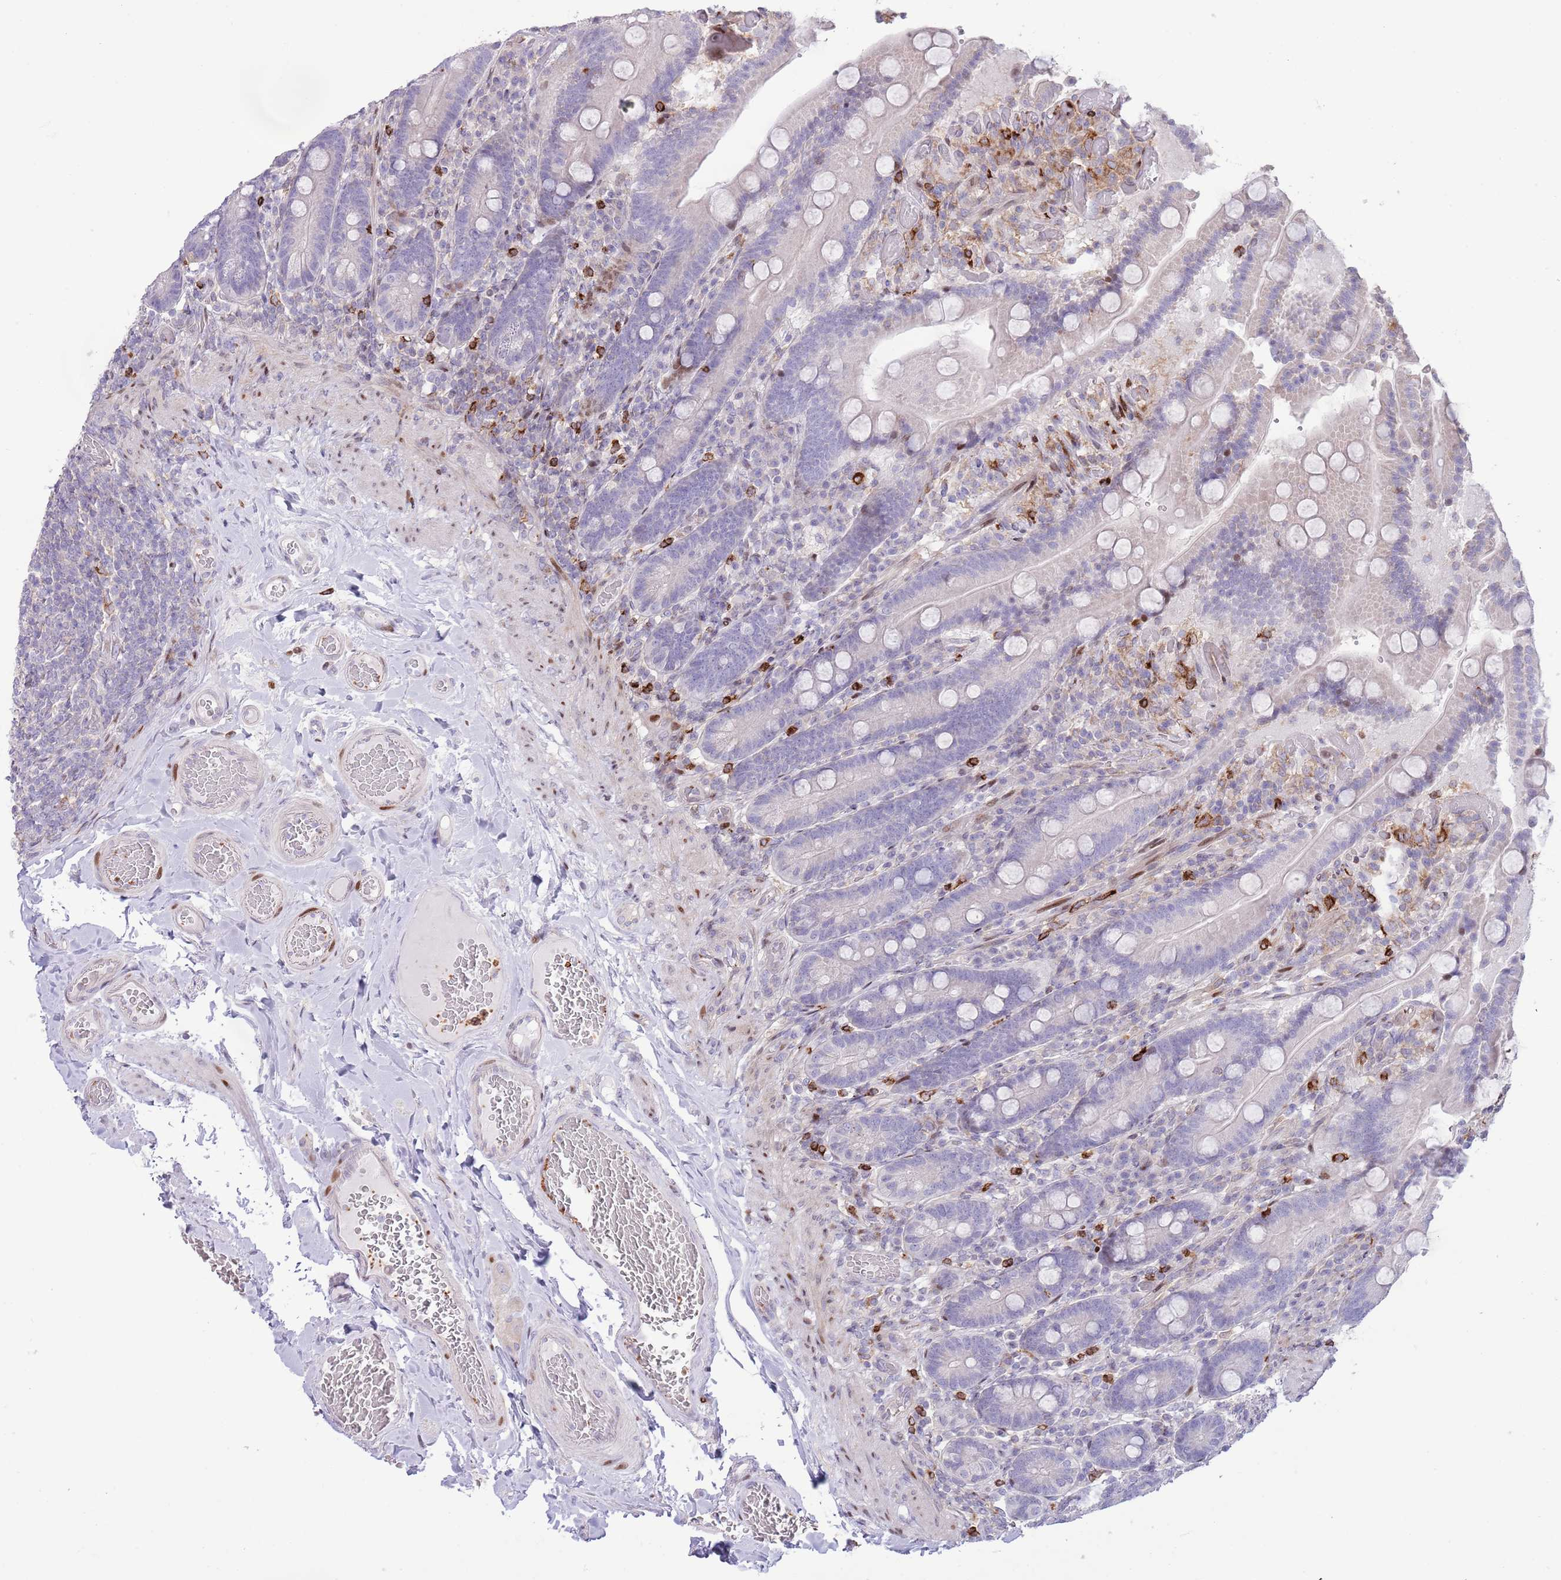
{"staining": {"intensity": "negative", "quantity": "none", "location": "none"}, "tissue": "duodenum", "cell_type": "Glandular cells", "image_type": "normal", "snomed": [{"axis": "morphology", "description": "Normal tissue, NOS"}, {"axis": "topography", "description": "Duodenum"}], "caption": "This is an IHC photomicrograph of normal human duodenum. There is no positivity in glandular cells.", "gene": "ANO8", "patient": {"sex": "female", "age": 62}}